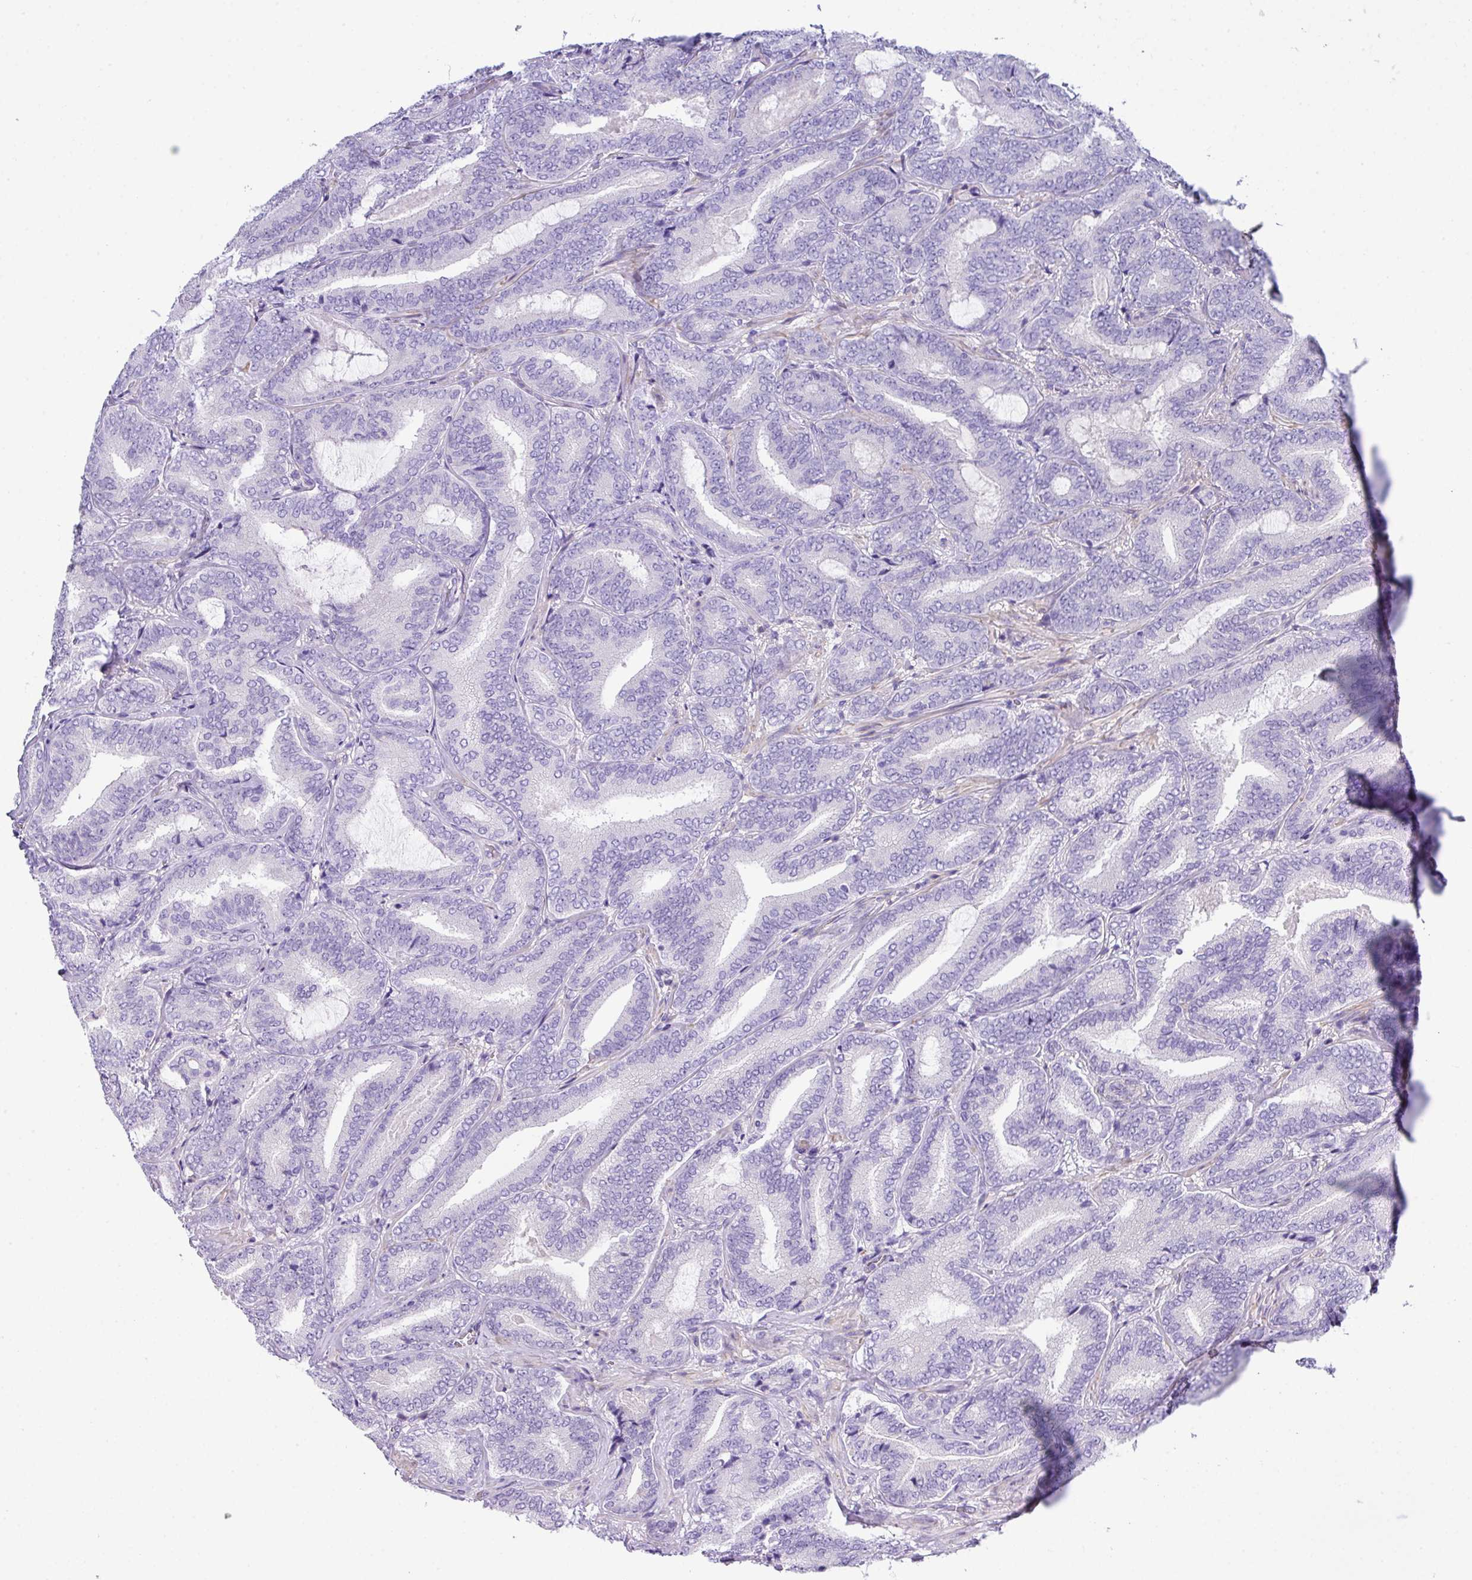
{"staining": {"intensity": "negative", "quantity": "none", "location": "none"}, "tissue": "prostate cancer", "cell_type": "Tumor cells", "image_type": "cancer", "snomed": [{"axis": "morphology", "description": "Adenocarcinoma, Low grade"}, {"axis": "topography", "description": "Prostate and seminal vesicle, NOS"}], "caption": "Photomicrograph shows no significant protein expression in tumor cells of prostate low-grade adenocarcinoma.", "gene": "DNAL1", "patient": {"sex": "male", "age": 61}}